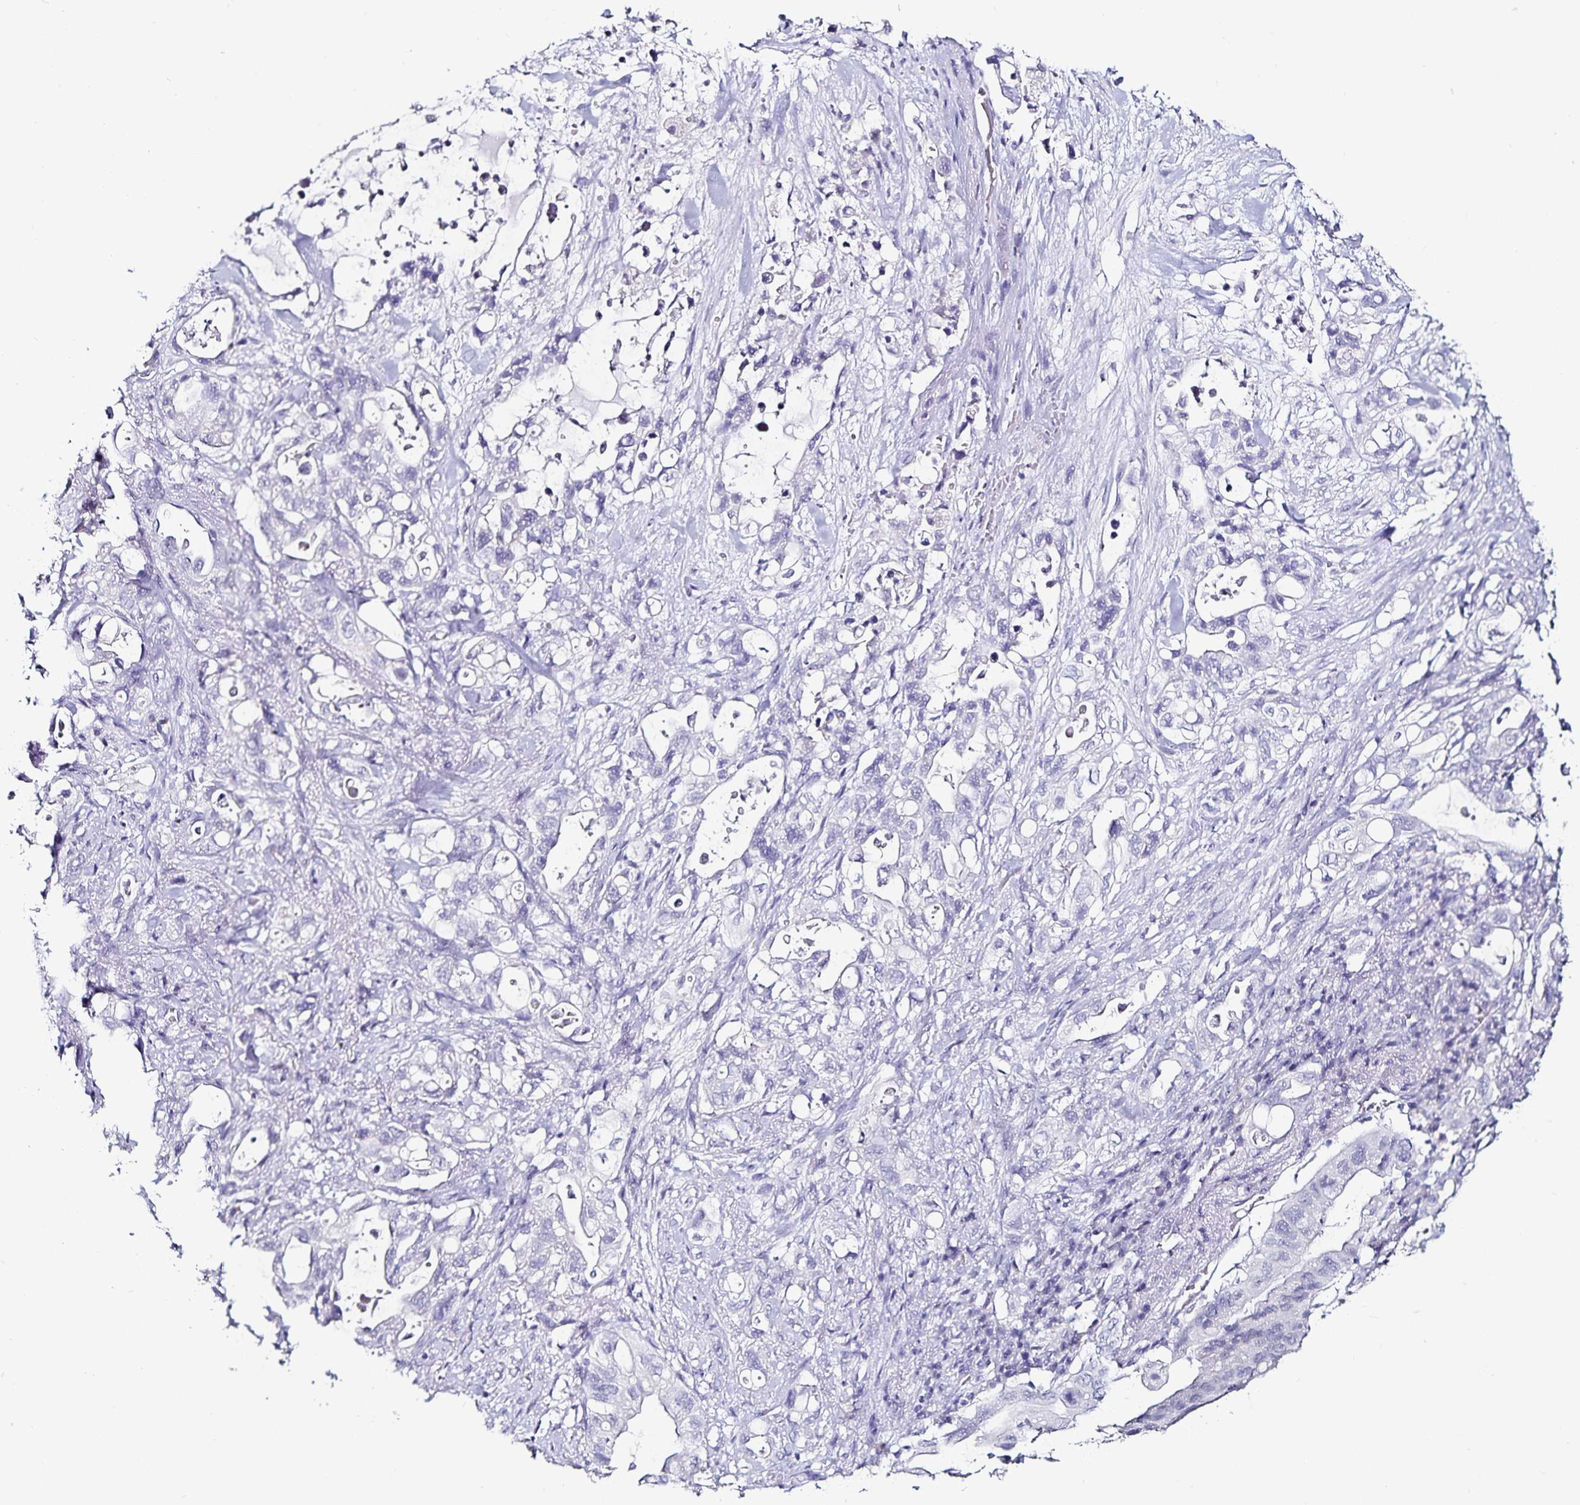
{"staining": {"intensity": "negative", "quantity": "none", "location": "none"}, "tissue": "pancreatic cancer", "cell_type": "Tumor cells", "image_type": "cancer", "snomed": [{"axis": "morphology", "description": "Adenocarcinoma, NOS"}, {"axis": "topography", "description": "Pancreas"}], "caption": "Human pancreatic cancer (adenocarcinoma) stained for a protein using IHC exhibits no positivity in tumor cells.", "gene": "TSPAN7", "patient": {"sex": "female", "age": 72}}